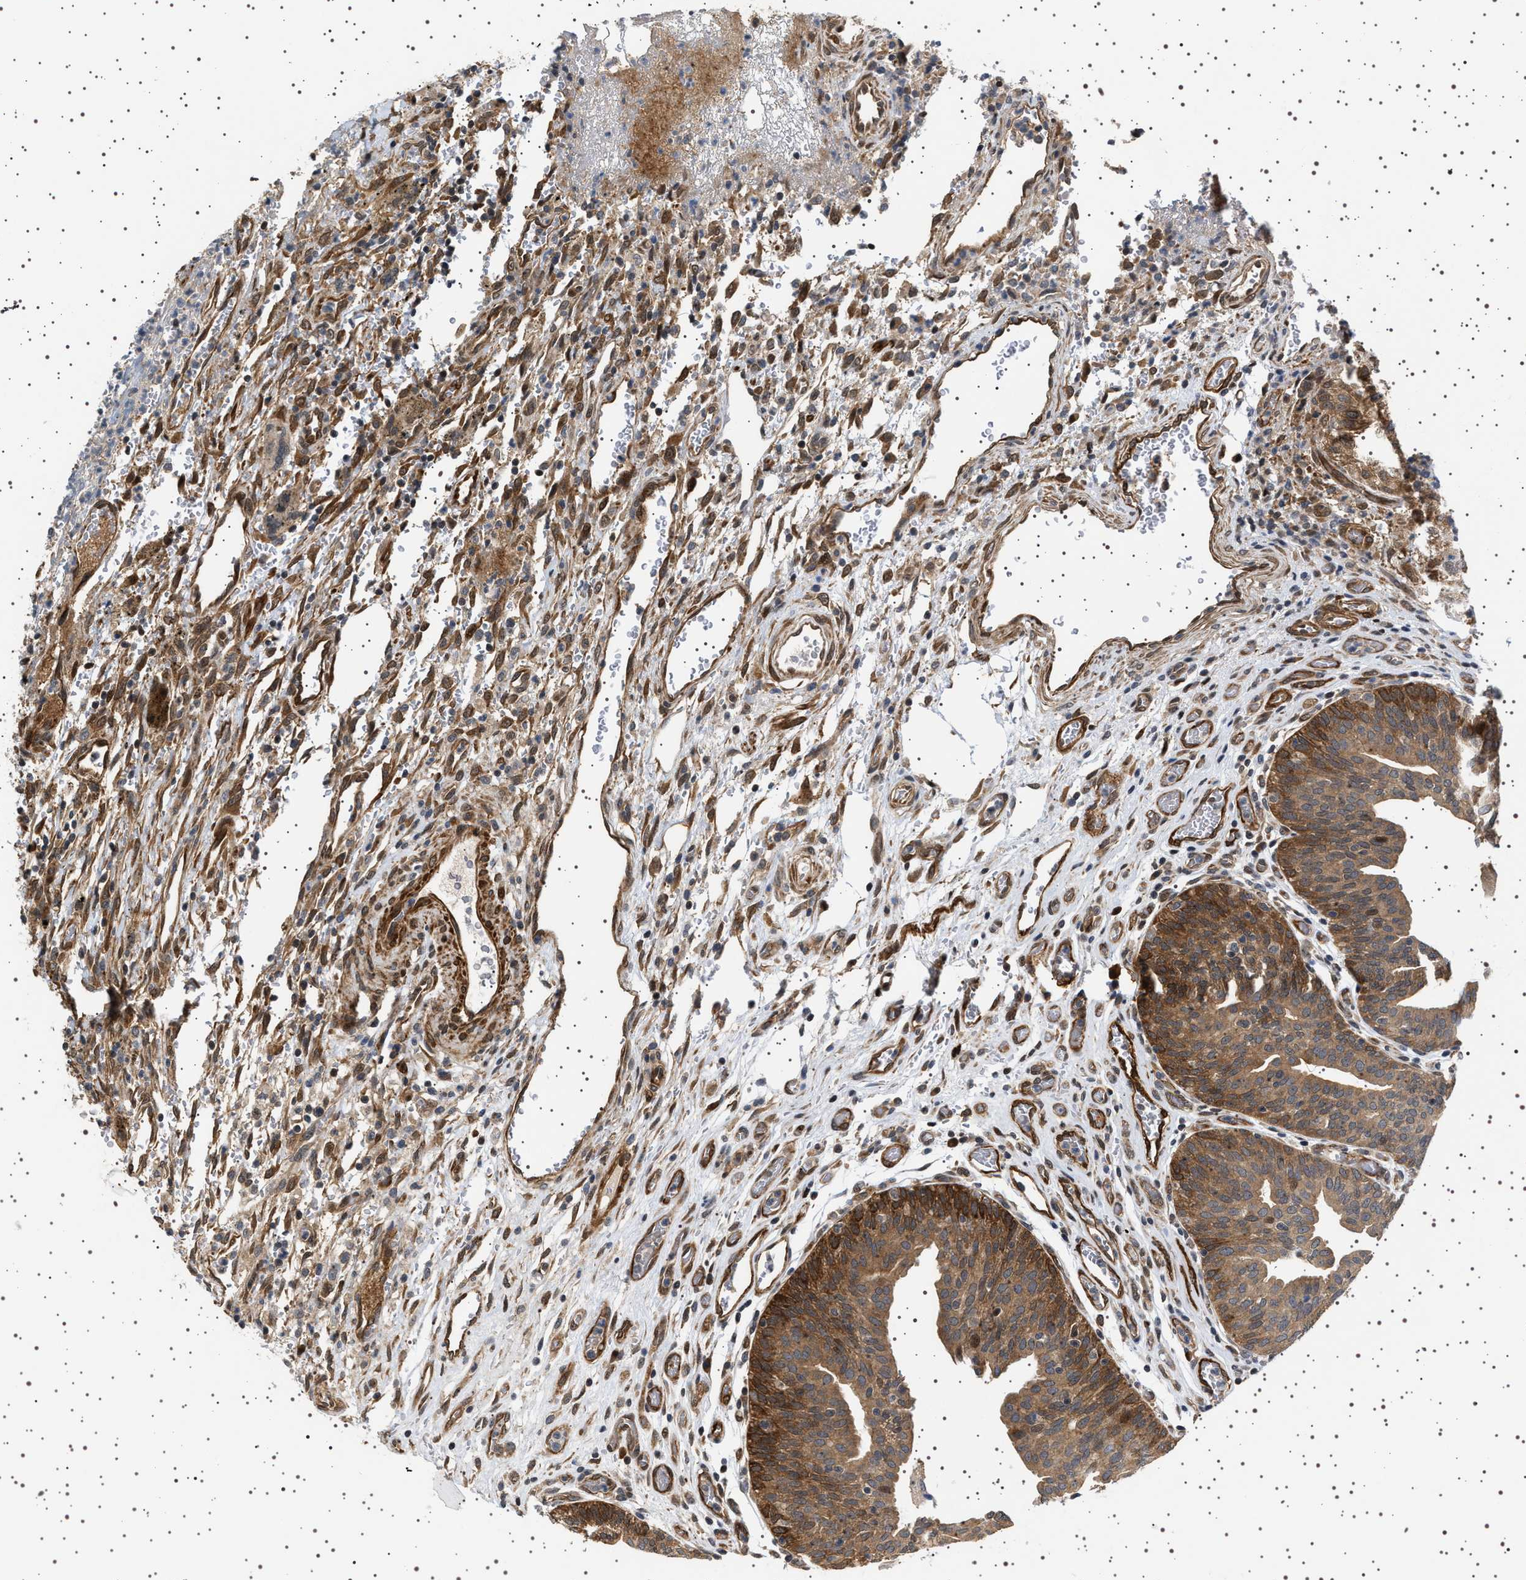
{"staining": {"intensity": "moderate", "quantity": ">75%", "location": "cytoplasmic/membranous"}, "tissue": "urothelial cancer", "cell_type": "Tumor cells", "image_type": "cancer", "snomed": [{"axis": "morphology", "description": "Urothelial carcinoma, Low grade"}, {"axis": "morphology", "description": "Urothelial carcinoma, High grade"}, {"axis": "topography", "description": "Urinary bladder"}], "caption": "A histopathology image of human urothelial cancer stained for a protein shows moderate cytoplasmic/membranous brown staining in tumor cells. The protein is shown in brown color, while the nuclei are stained blue.", "gene": "BAG3", "patient": {"sex": "male", "age": 35}}